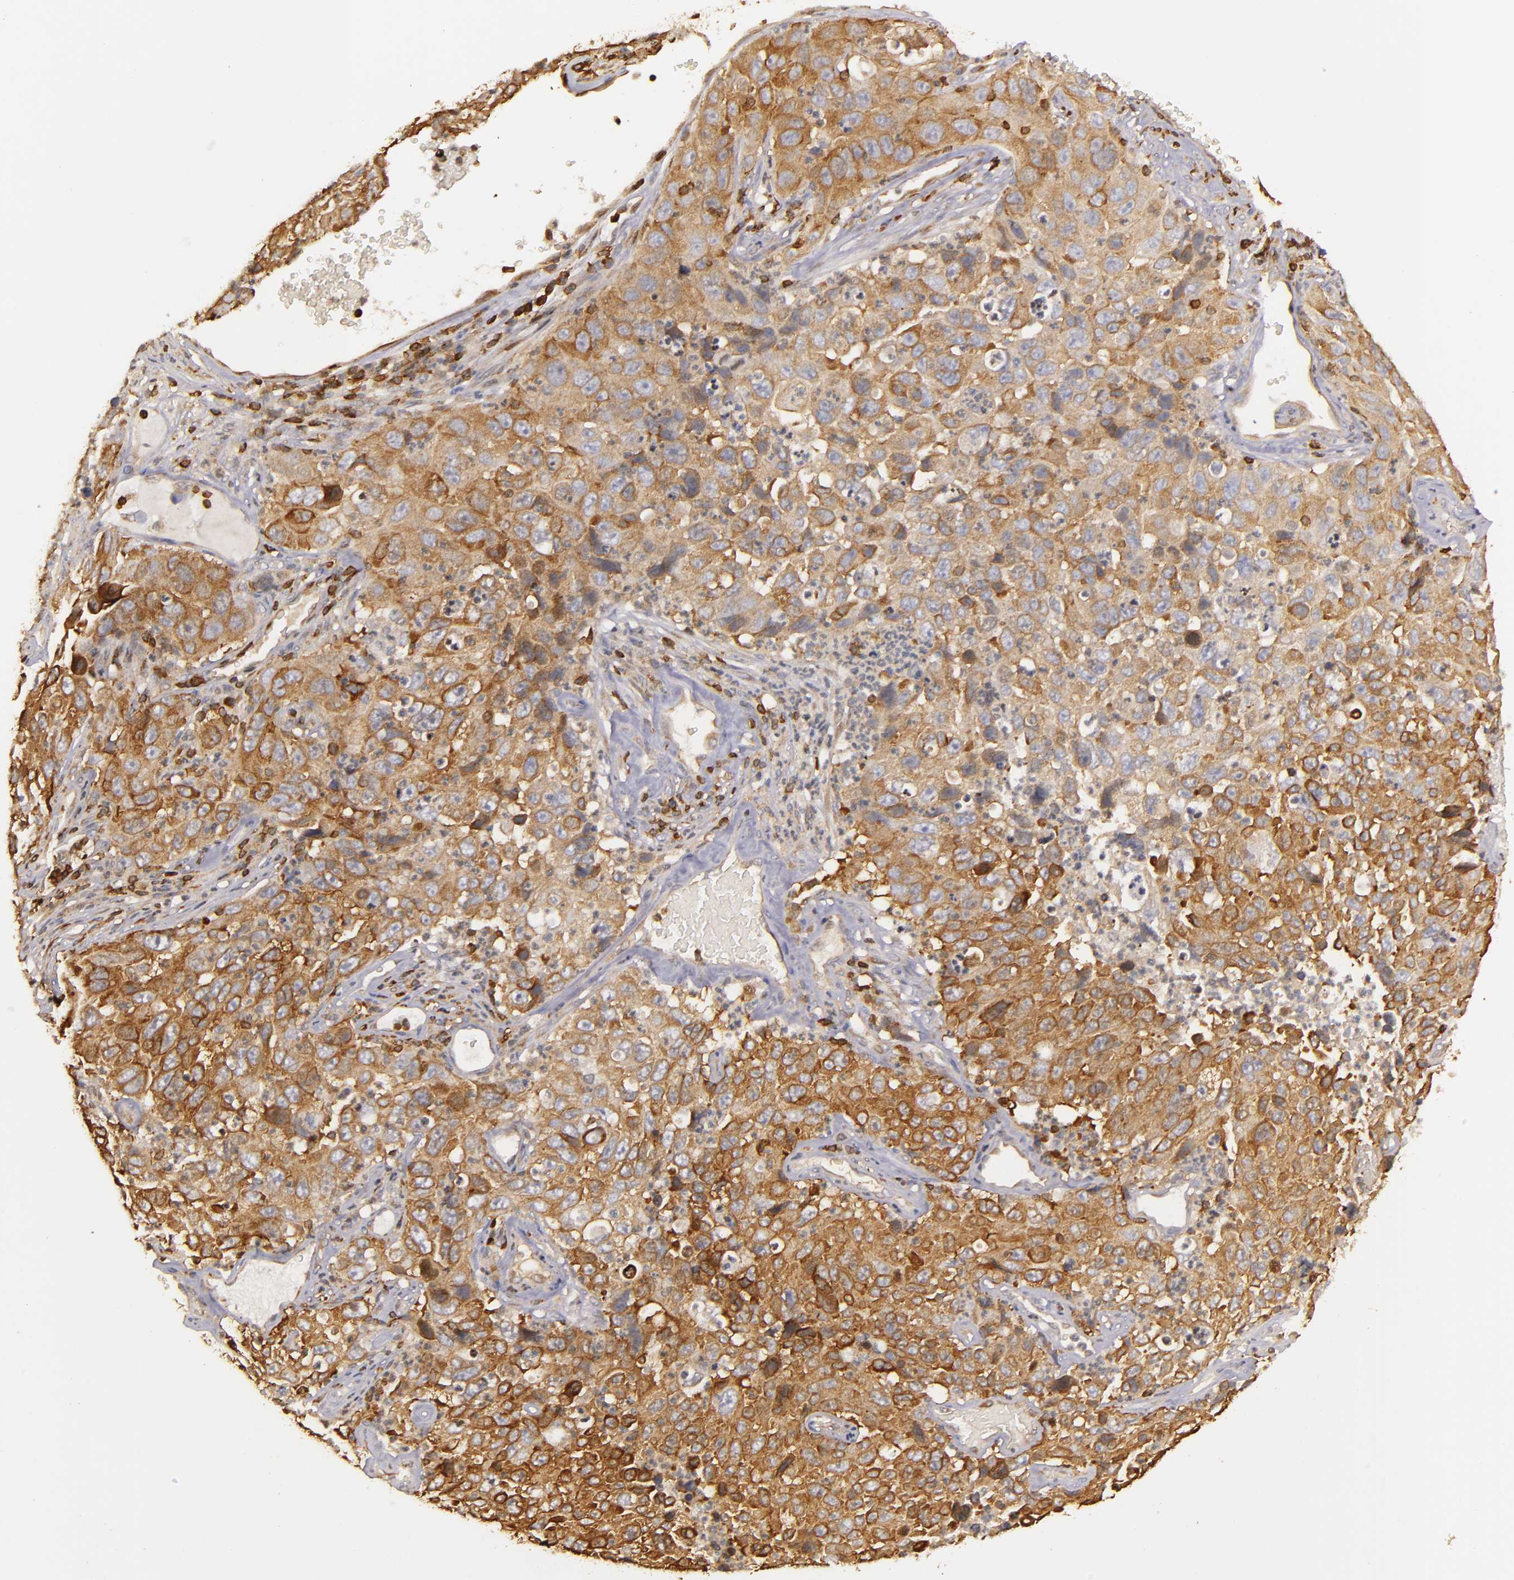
{"staining": {"intensity": "moderate", "quantity": ">75%", "location": "cytoplasmic/membranous"}, "tissue": "lung cancer", "cell_type": "Tumor cells", "image_type": "cancer", "snomed": [{"axis": "morphology", "description": "Squamous cell carcinoma, NOS"}, {"axis": "topography", "description": "Lung"}], "caption": "Immunohistochemical staining of lung squamous cell carcinoma demonstrates medium levels of moderate cytoplasmic/membranous staining in approximately >75% of tumor cells. (DAB = brown stain, brightfield microscopy at high magnification).", "gene": "SLC9A3R1", "patient": {"sex": "male", "age": 64}}